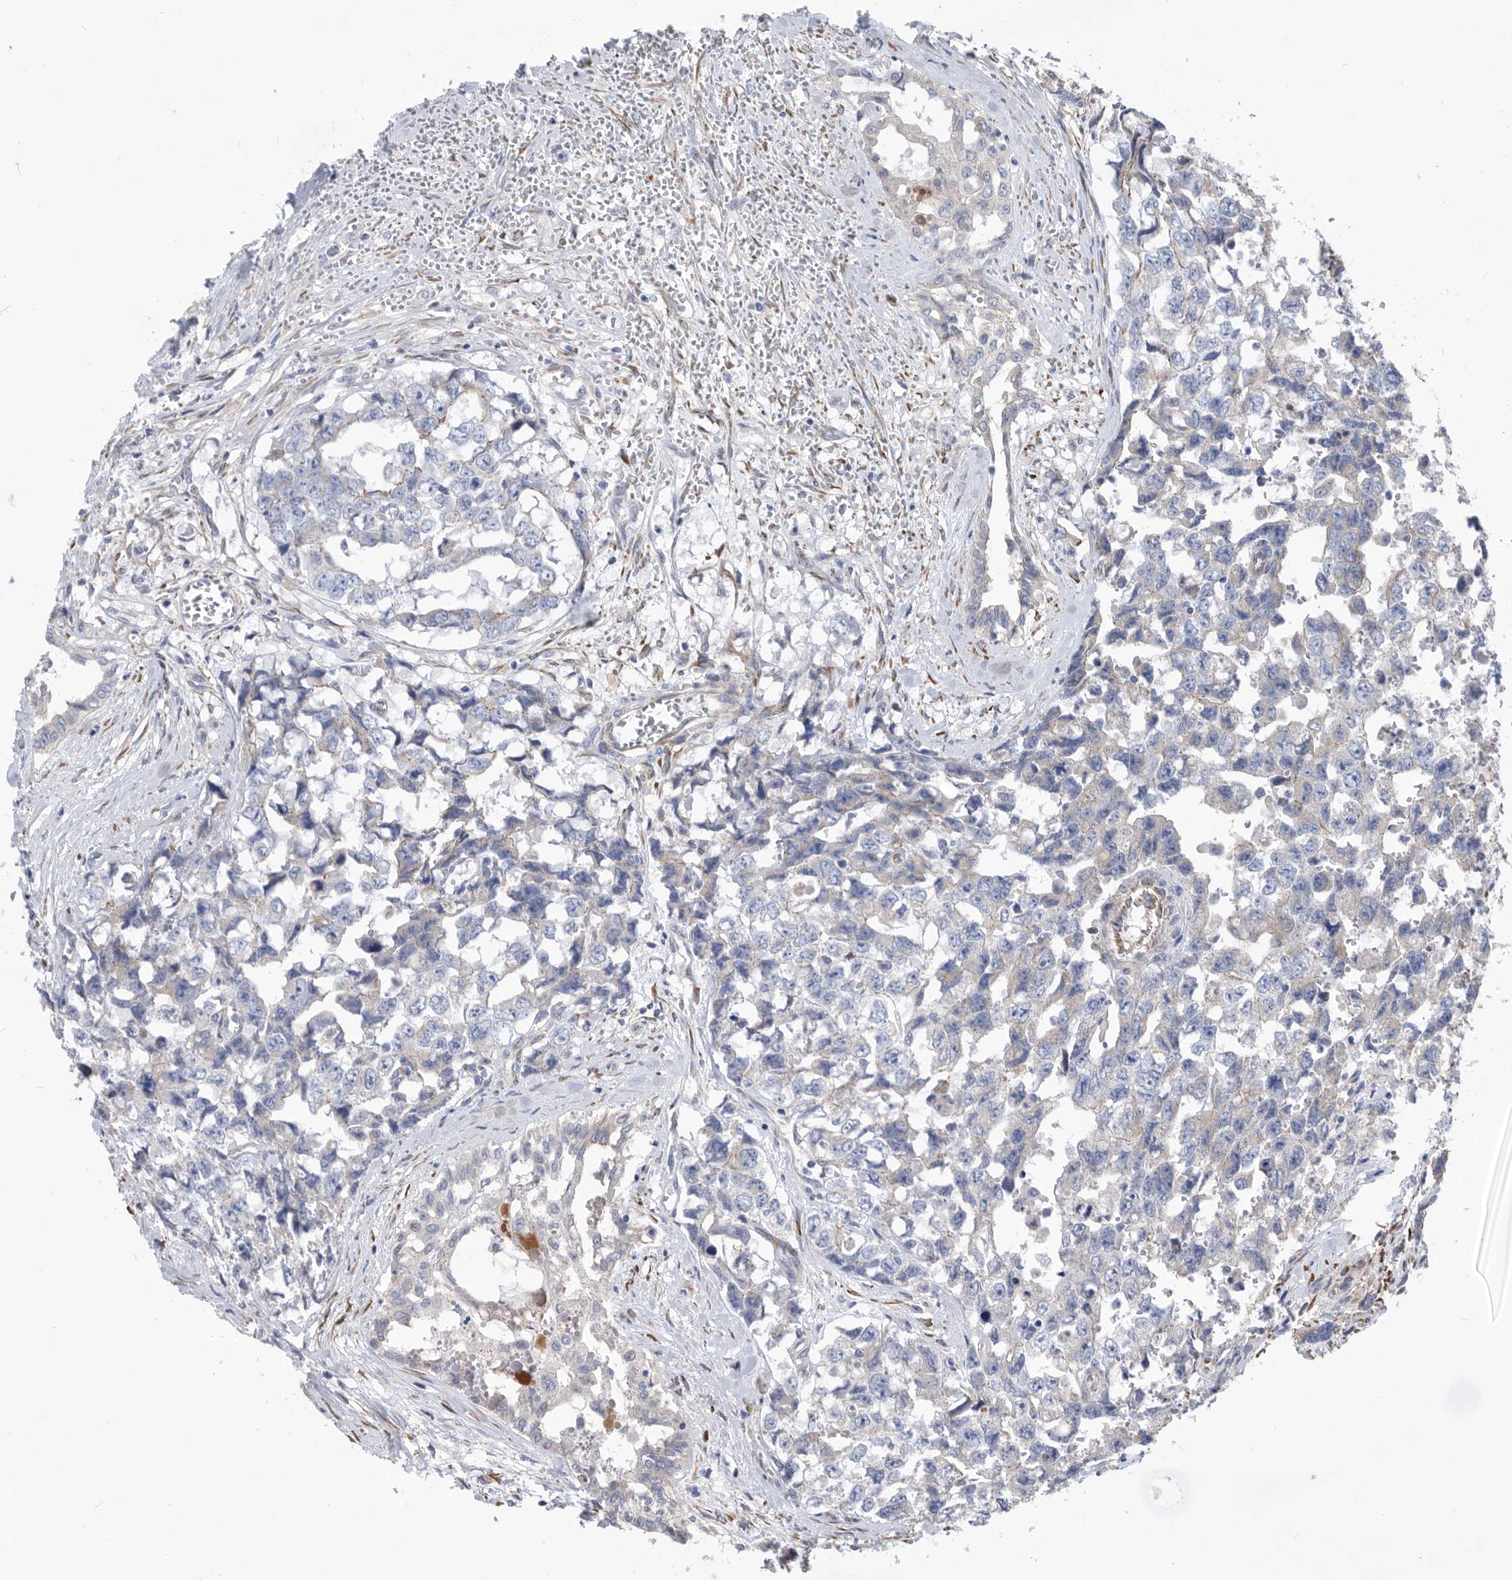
{"staining": {"intensity": "negative", "quantity": "none", "location": "none"}, "tissue": "testis cancer", "cell_type": "Tumor cells", "image_type": "cancer", "snomed": [{"axis": "morphology", "description": "Carcinoma, Embryonal, NOS"}, {"axis": "topography", "description": "Testis"}], "caption": "Tumor cells show no significant protein staining in testis cancer (embryonal carcinoma).", "gene": "ATP13A3", "patient": {"sex": "male", "age": 31}}